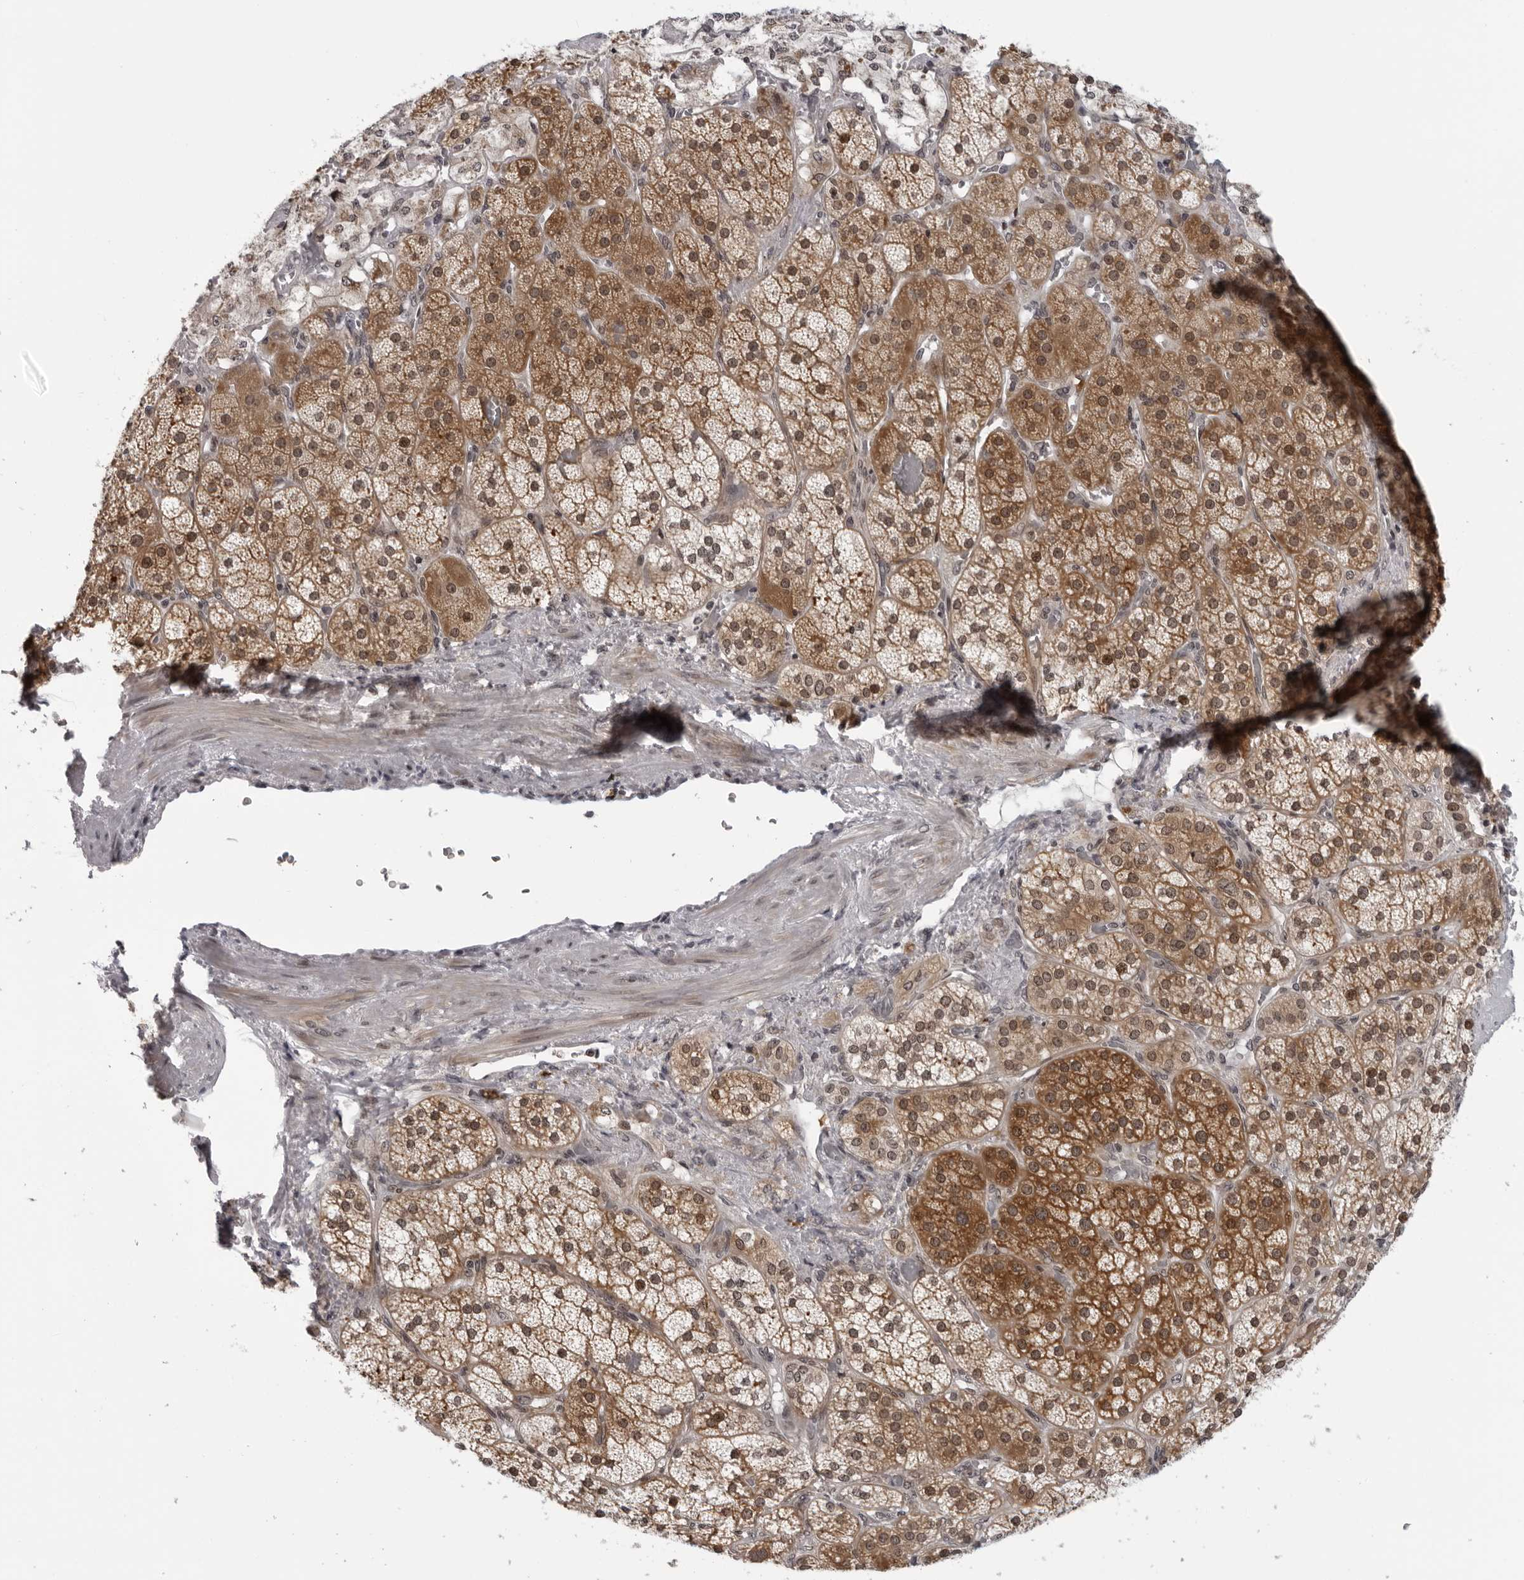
{"staining": {"intensity": "strong", "quantity": "25%-75%", "location": "cytoplasmic/membranous,nuclear"}, "tissue": "adrenal gland", "cell_type": "Glandular cells", "image_type": "normal", "snomed": [{"axis": "morphology", "description": "Normal tissue, NOS"}, {"axis": "topography", "description": "Adrenal gland"}], "caption": "Protein staining exhibits strong cytoplasmic/membranous,nuclear staining in about 25%-75% of glandular cells in unremarkable adrenal gland.", "gene": "GCSAML", "patient": {"sex": "male", "age": 57}}